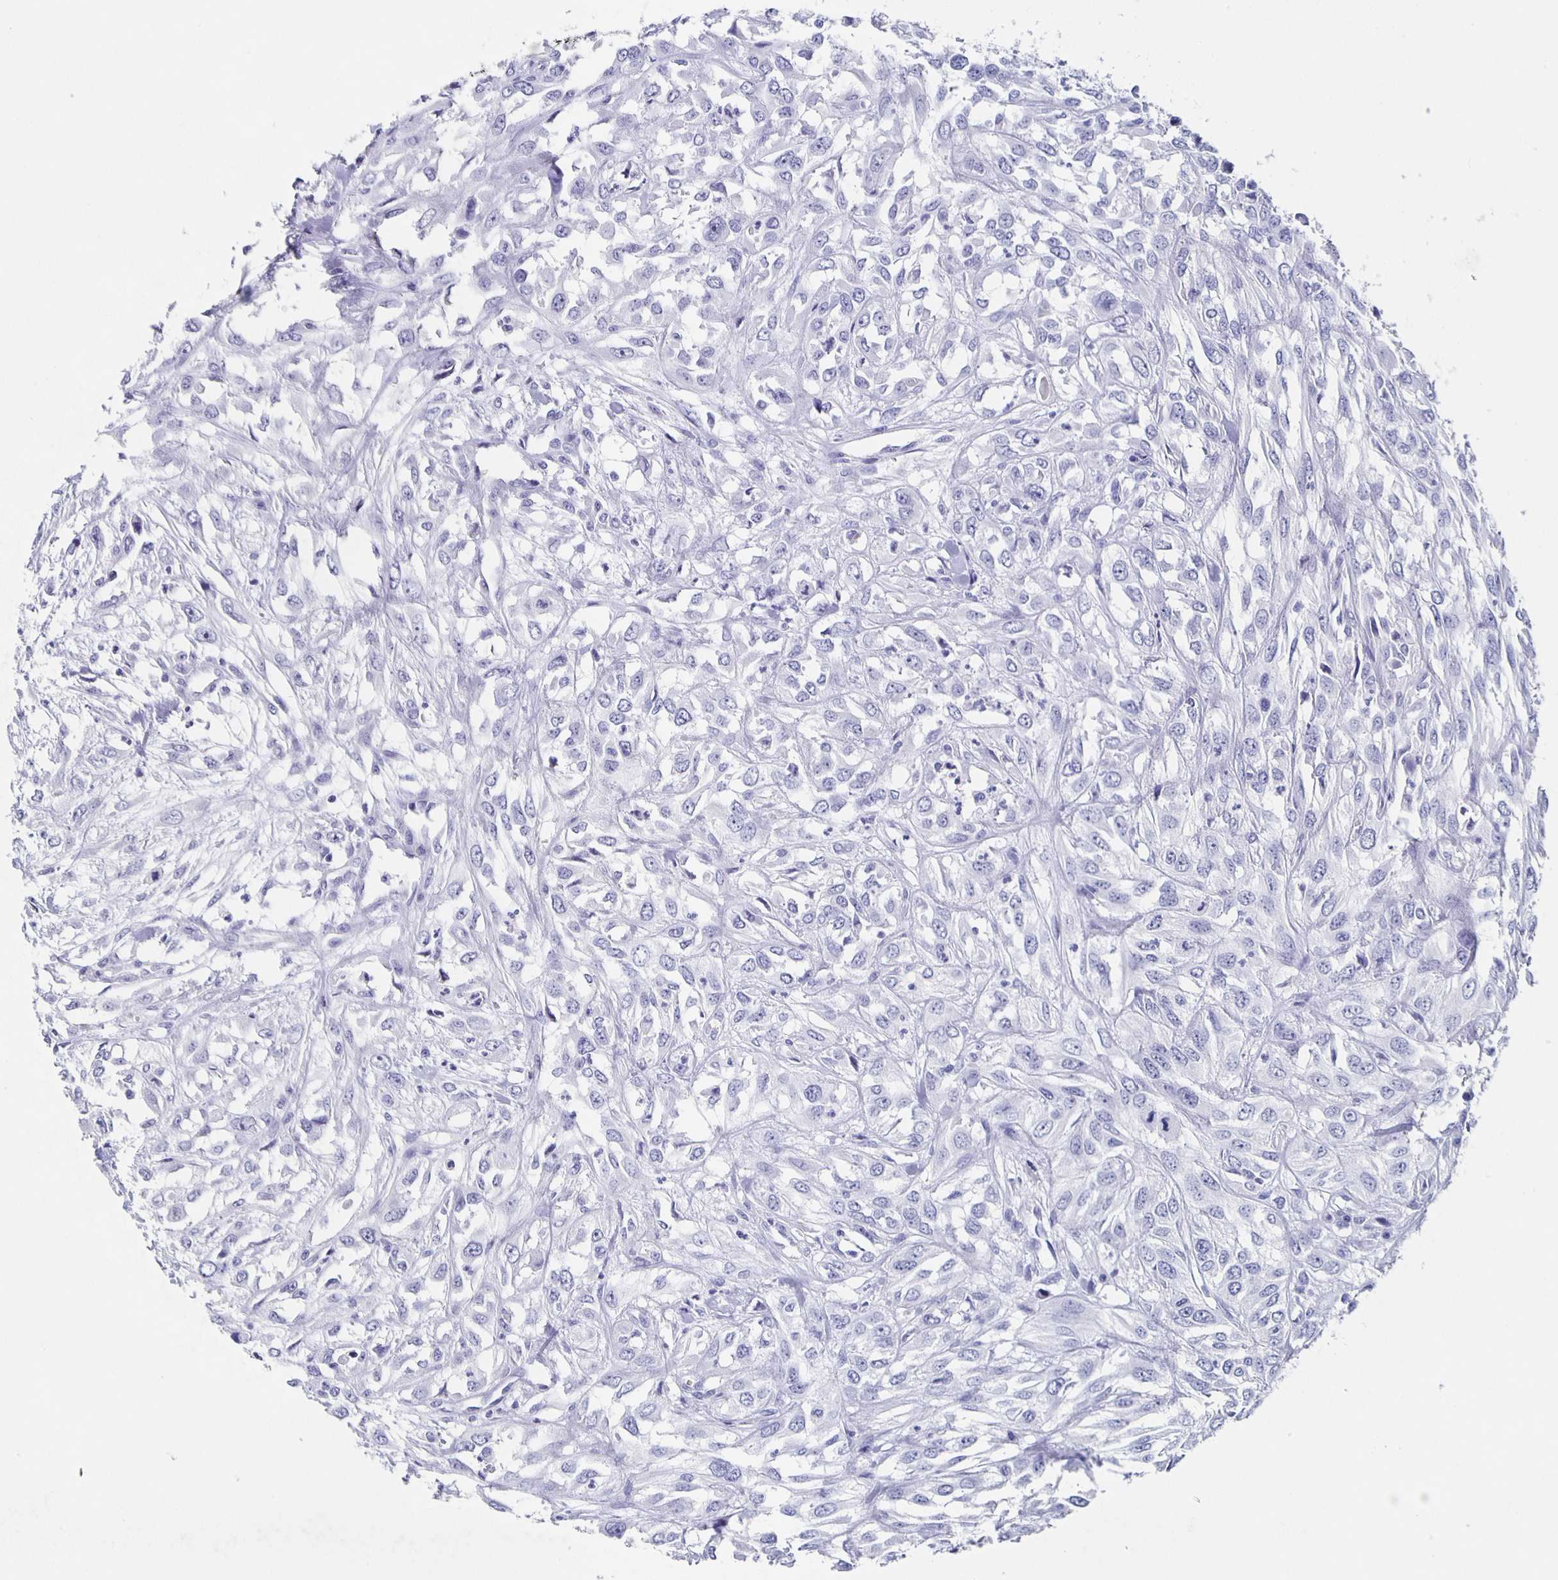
{"staining": {"intensity": "negative", "quantity": "none", "location": "none"}, "tissue": "urothelial cancer", "cell_type": "Tumor cells", "image_type": "cancer", "snomed": [{"axis": "morphology", "description": "Urothelial carcinoma, High grade"}, {"axis": "topography", "description": "Urinary bladder"}], "caption": "Immunohistochemistry of urothelial cancer exhibits no positivity in tumor cells.", "gene": "SLC34A2", "patient": {"sex": "male", "age": 67}}